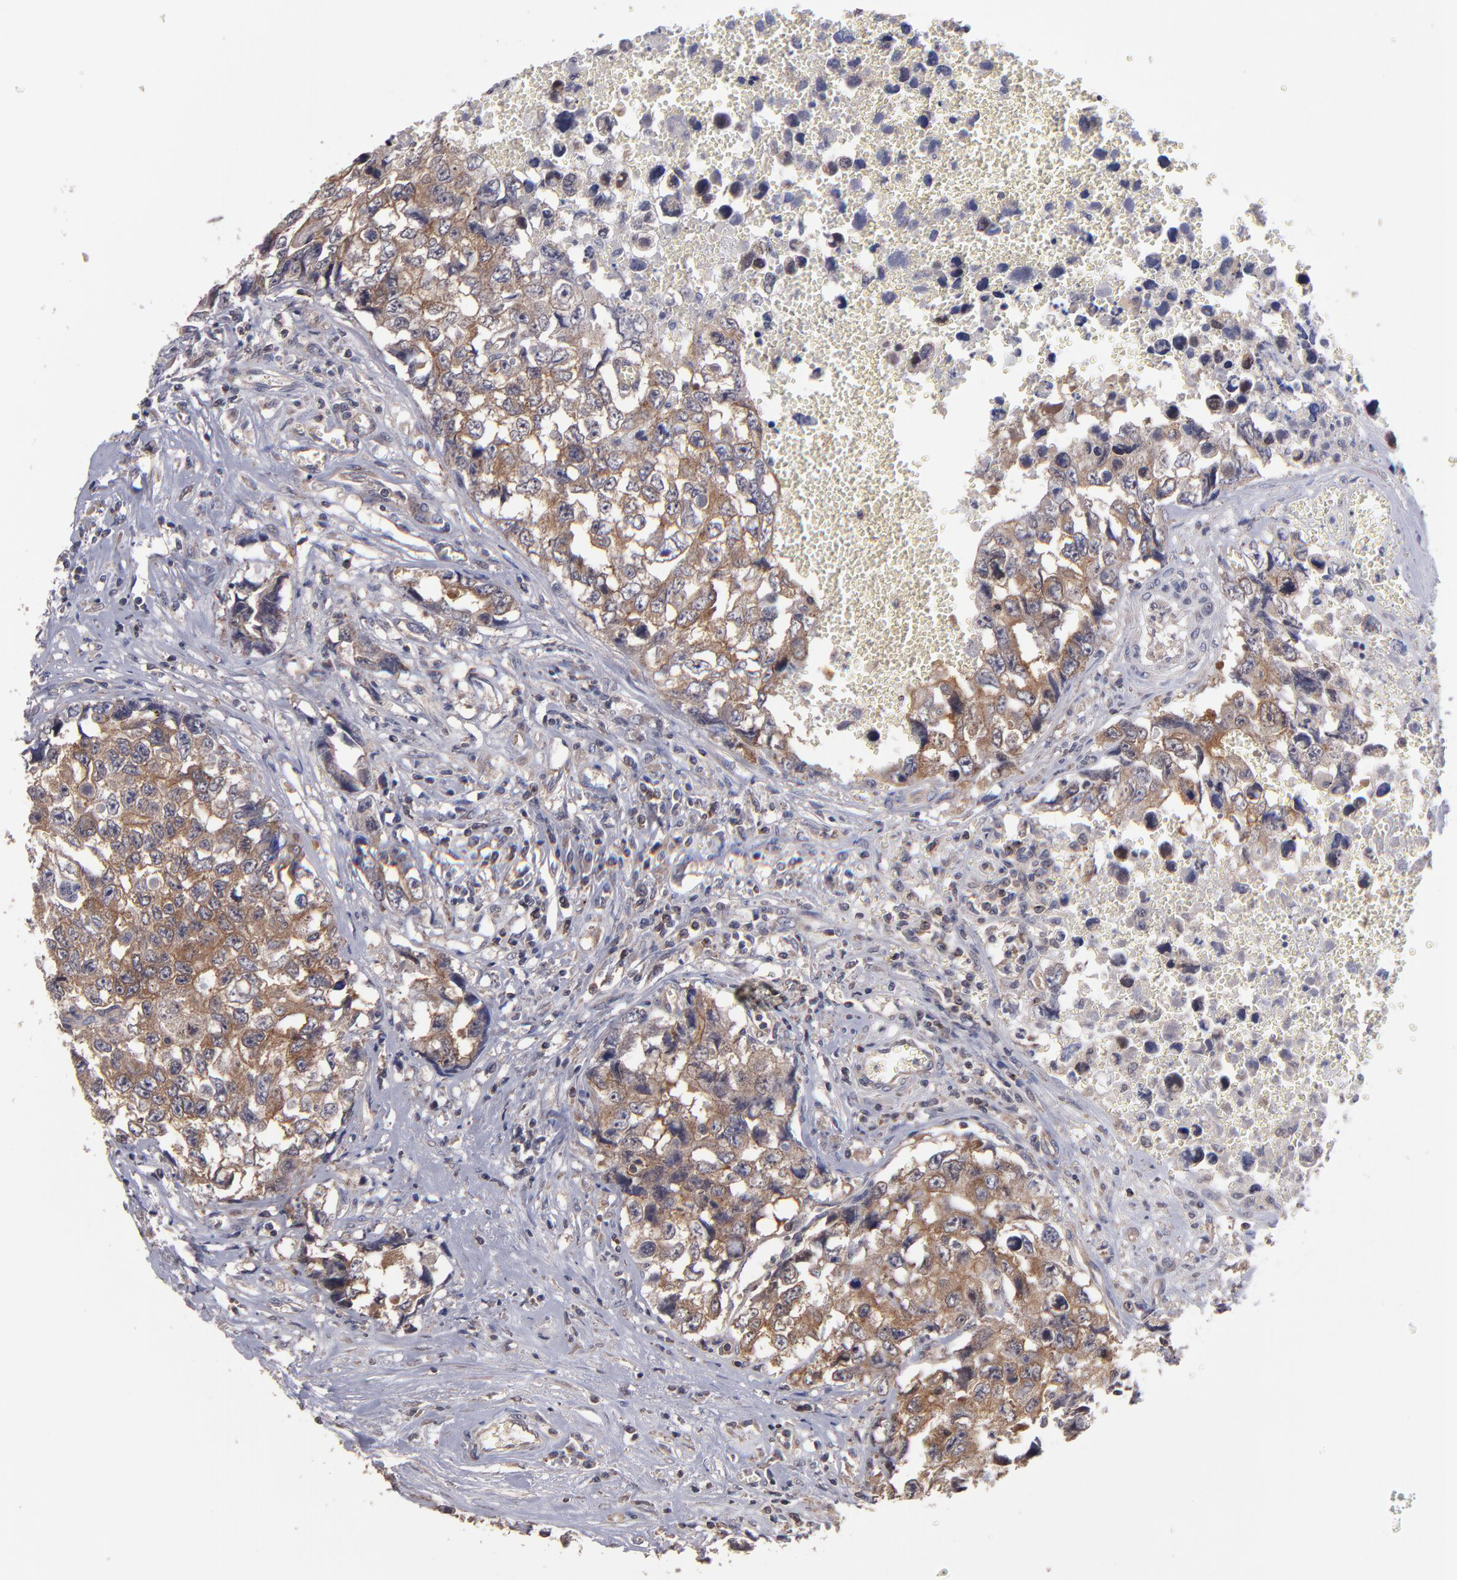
{"staining": {"intensity": "moderate", "quantity": ">75%", "location": "cytoplasmic/membranous"}, "tissue": "testis cancer", "cell_type": "Tumor cells", "image_type": "cancer", "snomed": [{"axis": "morphology", "description": "Carcinoma, Embryonal, NOS"}, {"axis": "topography", "description": "Testis"}], "caption": "This is an image of immunohistochemistry (IHC) staining of embryonal carcinoma (testis), which shows moderate expression in the cytoplasmic/membranous of tumor cells.", "gene": "NF2", "patient": {"sex": "male", "age": 31}}